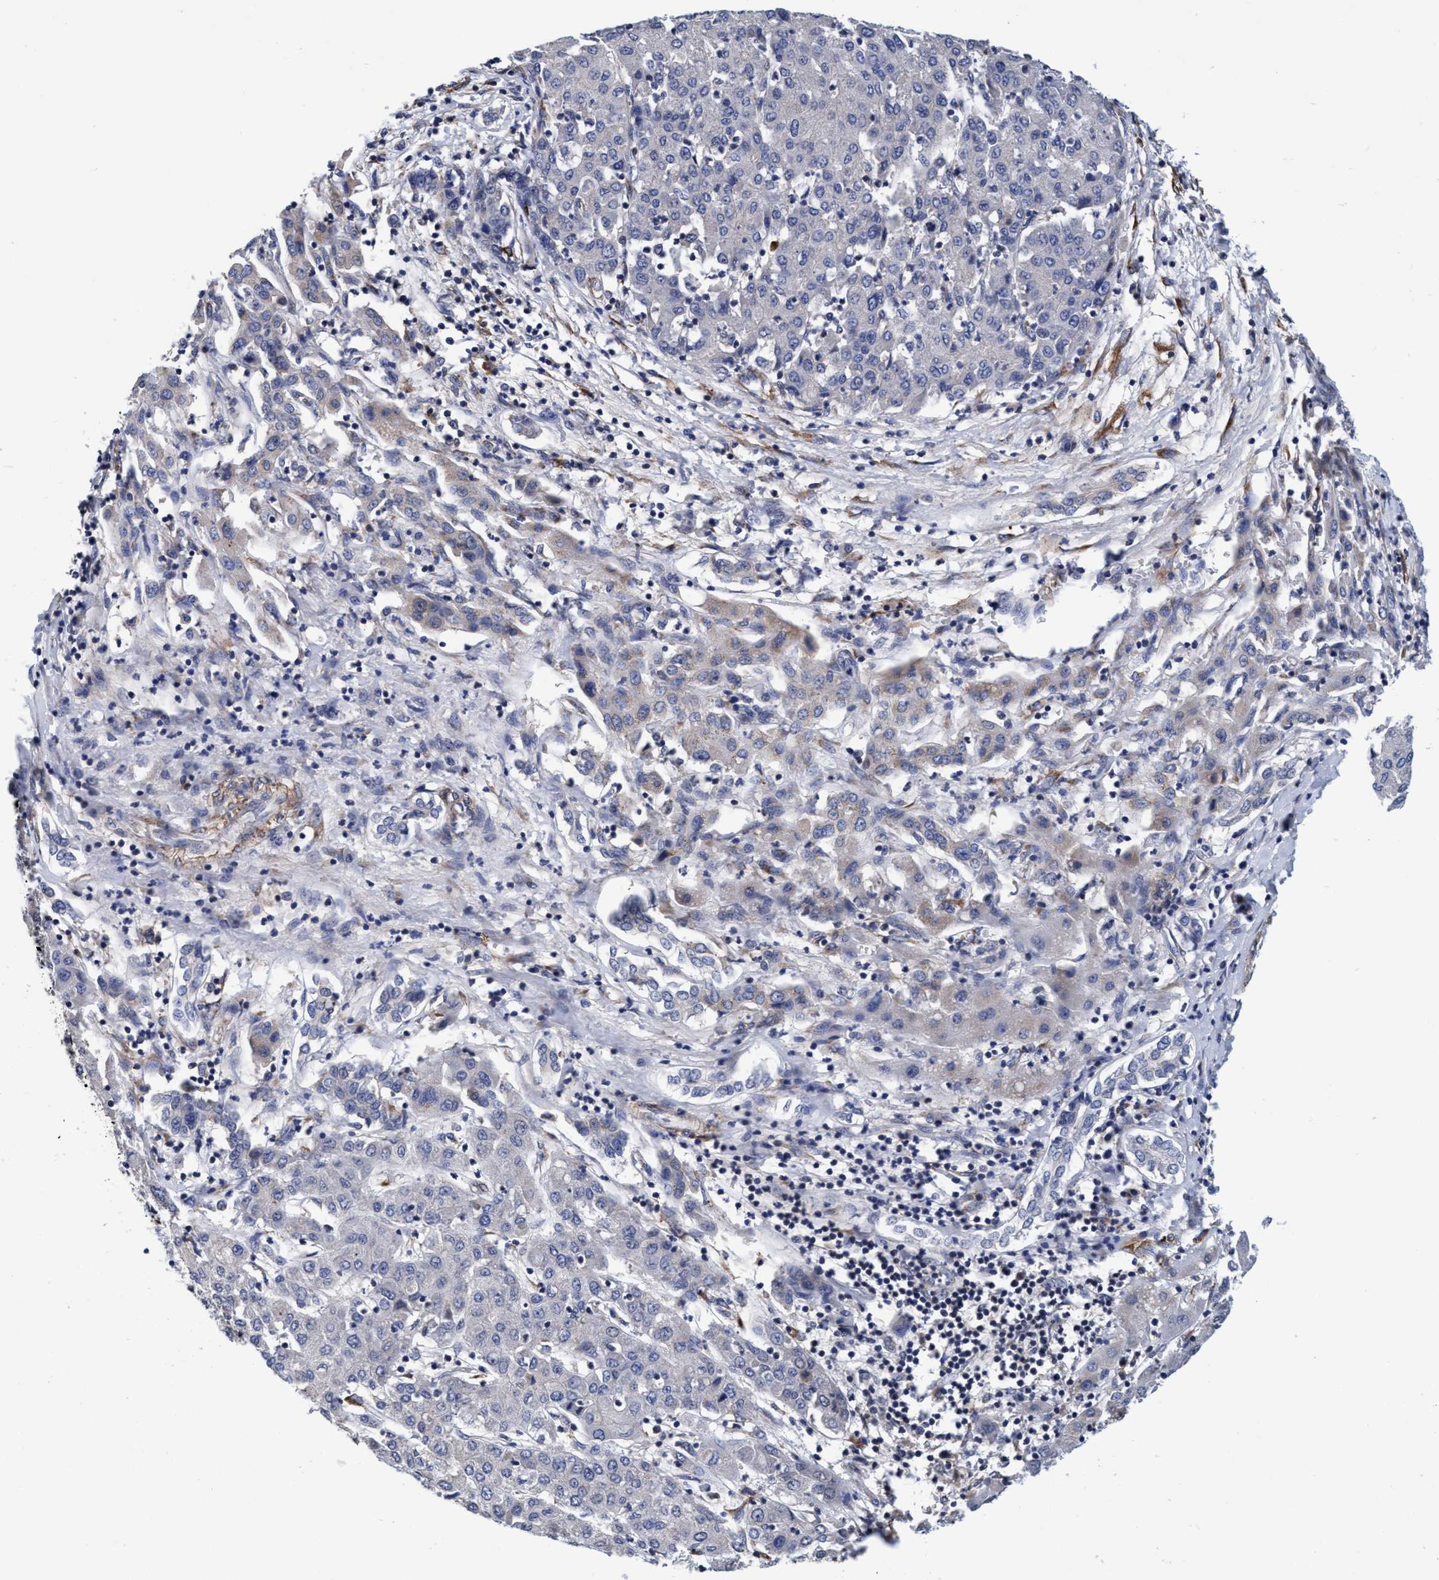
{"staining": {"intensity": "negative", "quantity": "none", "location": "none"}, "tissue": "liver cancer", "cell_type": "Tumor cells", "image_type": "cancer", "snomed": [{"axis": "morphology", "description": "Carcinoma, Hepatocellular, NOS"}, {"axis": "topography", "description": "Liver"}], "caption": "This is an IHC micrograph of human liver hepatocellular carcinoma. There is no positivity in tumor cells.", "gene": "CALCOCO2", "patient": {"sex": "male", "age": 65}}